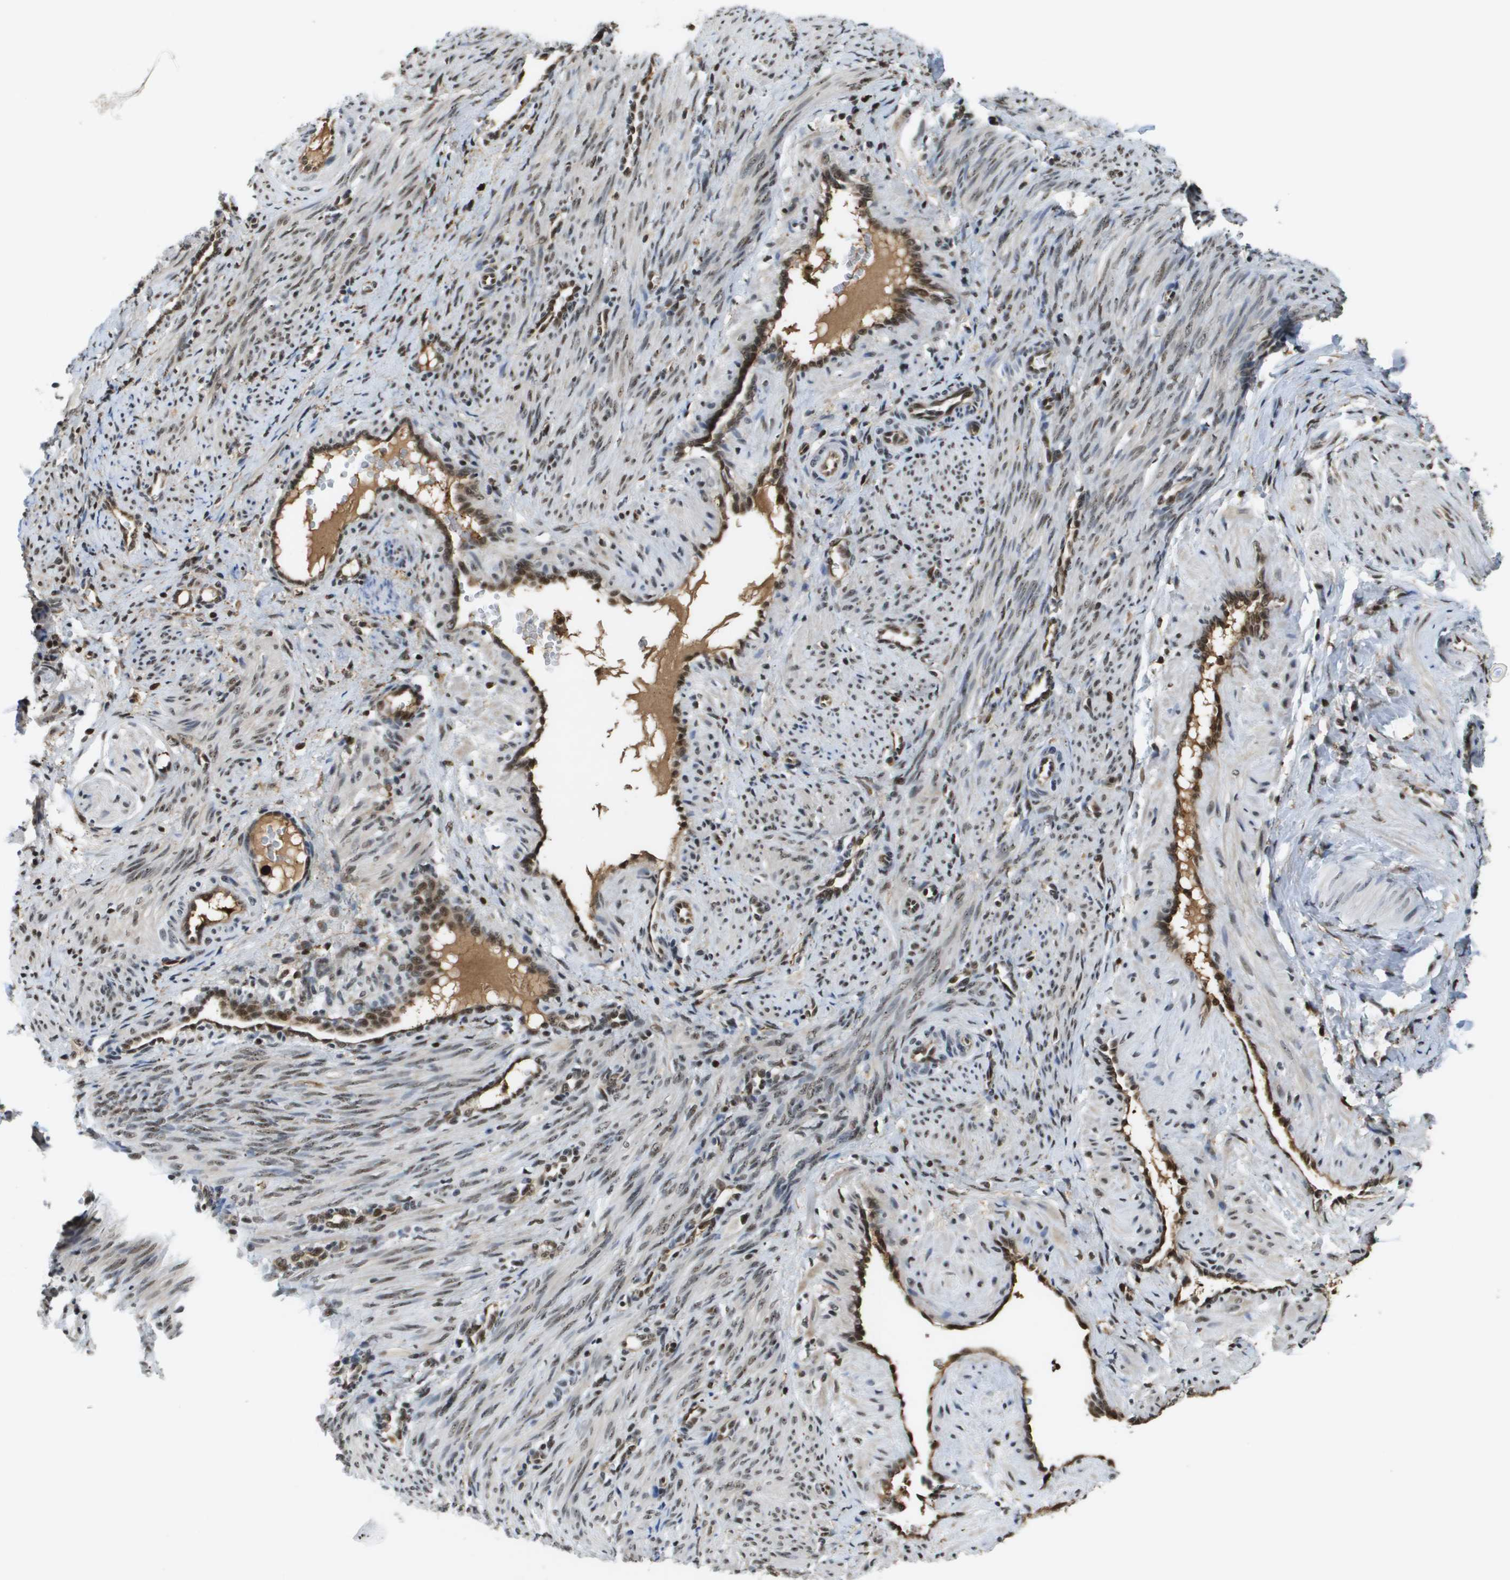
{"staining": {"intensity": "moderate", "quantity": "25%-75%", "location": "nuclear"}, "tissue": "smooth muscle", "cell_type": "Smooth muscle cells", "image_type": "normal", "snomed": [{"axis": "morphology", "description": "Normal tissue, NOS"}, {"axis": "topography", "description": "Endometrium"}], "caption": "Protein expression by immunohistochemistry displays moderate nuclear positivity in approximately 25%-75% of smooth muscle cells in unremarkable smooth muscle. (Stains: DAB (3,3'-diaminobenzidine) in brown, nuclei in blue, Microscopy: brightfield microscopy at high magnification).", "gene": "EP400", "patient": {"sex": "female", "age": 33}}